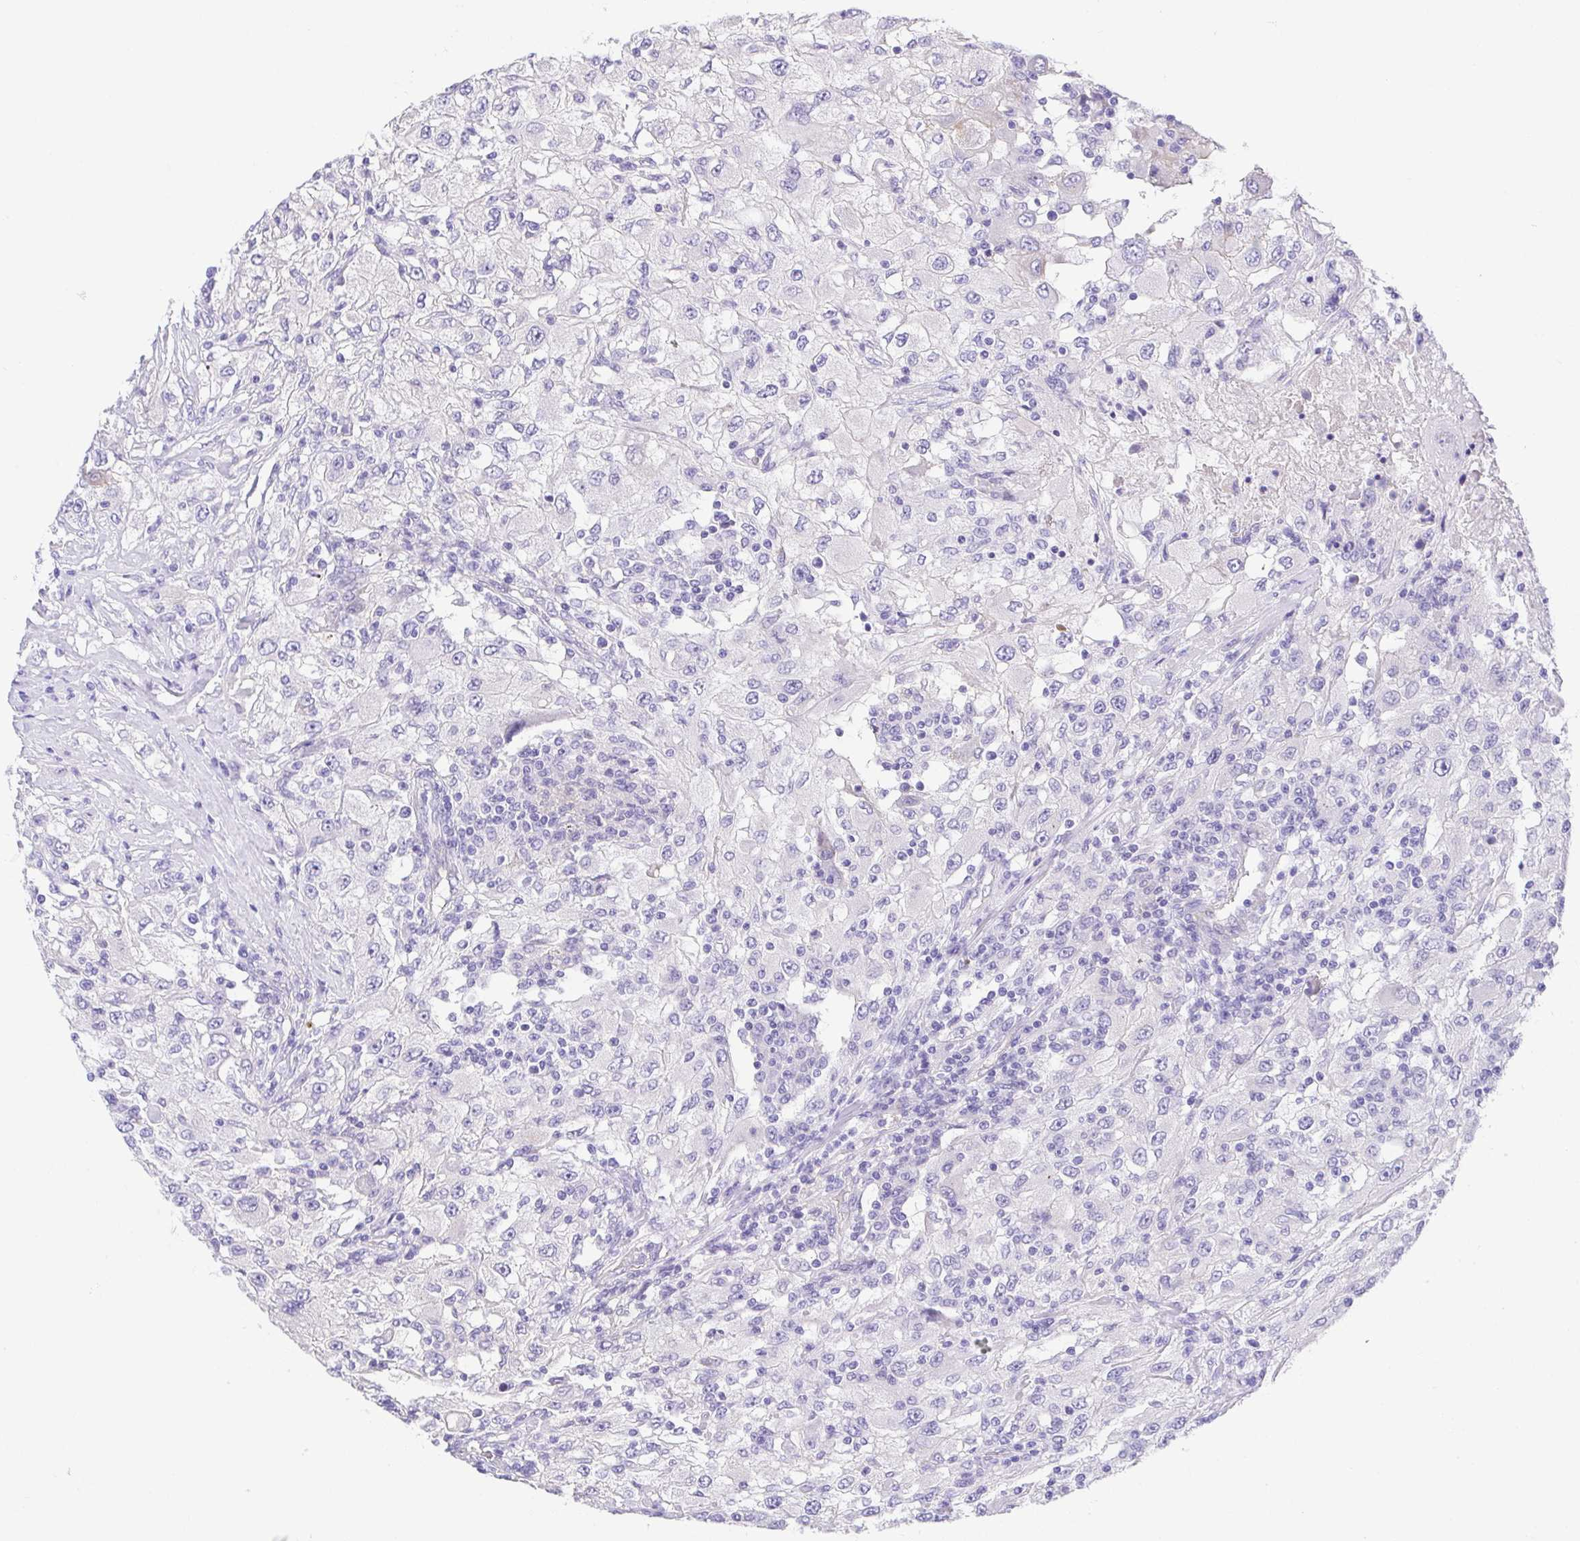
{"staining": {"intensity": "negative", "quantity": "none", "location": "none"}, "tissue": "renal cancer", "cell_type": "Tumor cells", "image_type": "cancer", "snomed": [{"axis": "morphology", "description": "Adenocarcinoma, NOS"}, {"axis": "topography", "description": "Kidney"}], "caption": "This is a photomicrograph of immunohistochemistry staining of adenocarcinoma (renal), which shows no expression in tumor cells.", "gene": "SPATA4", "patient": {"sex": "female", "age": 67}}